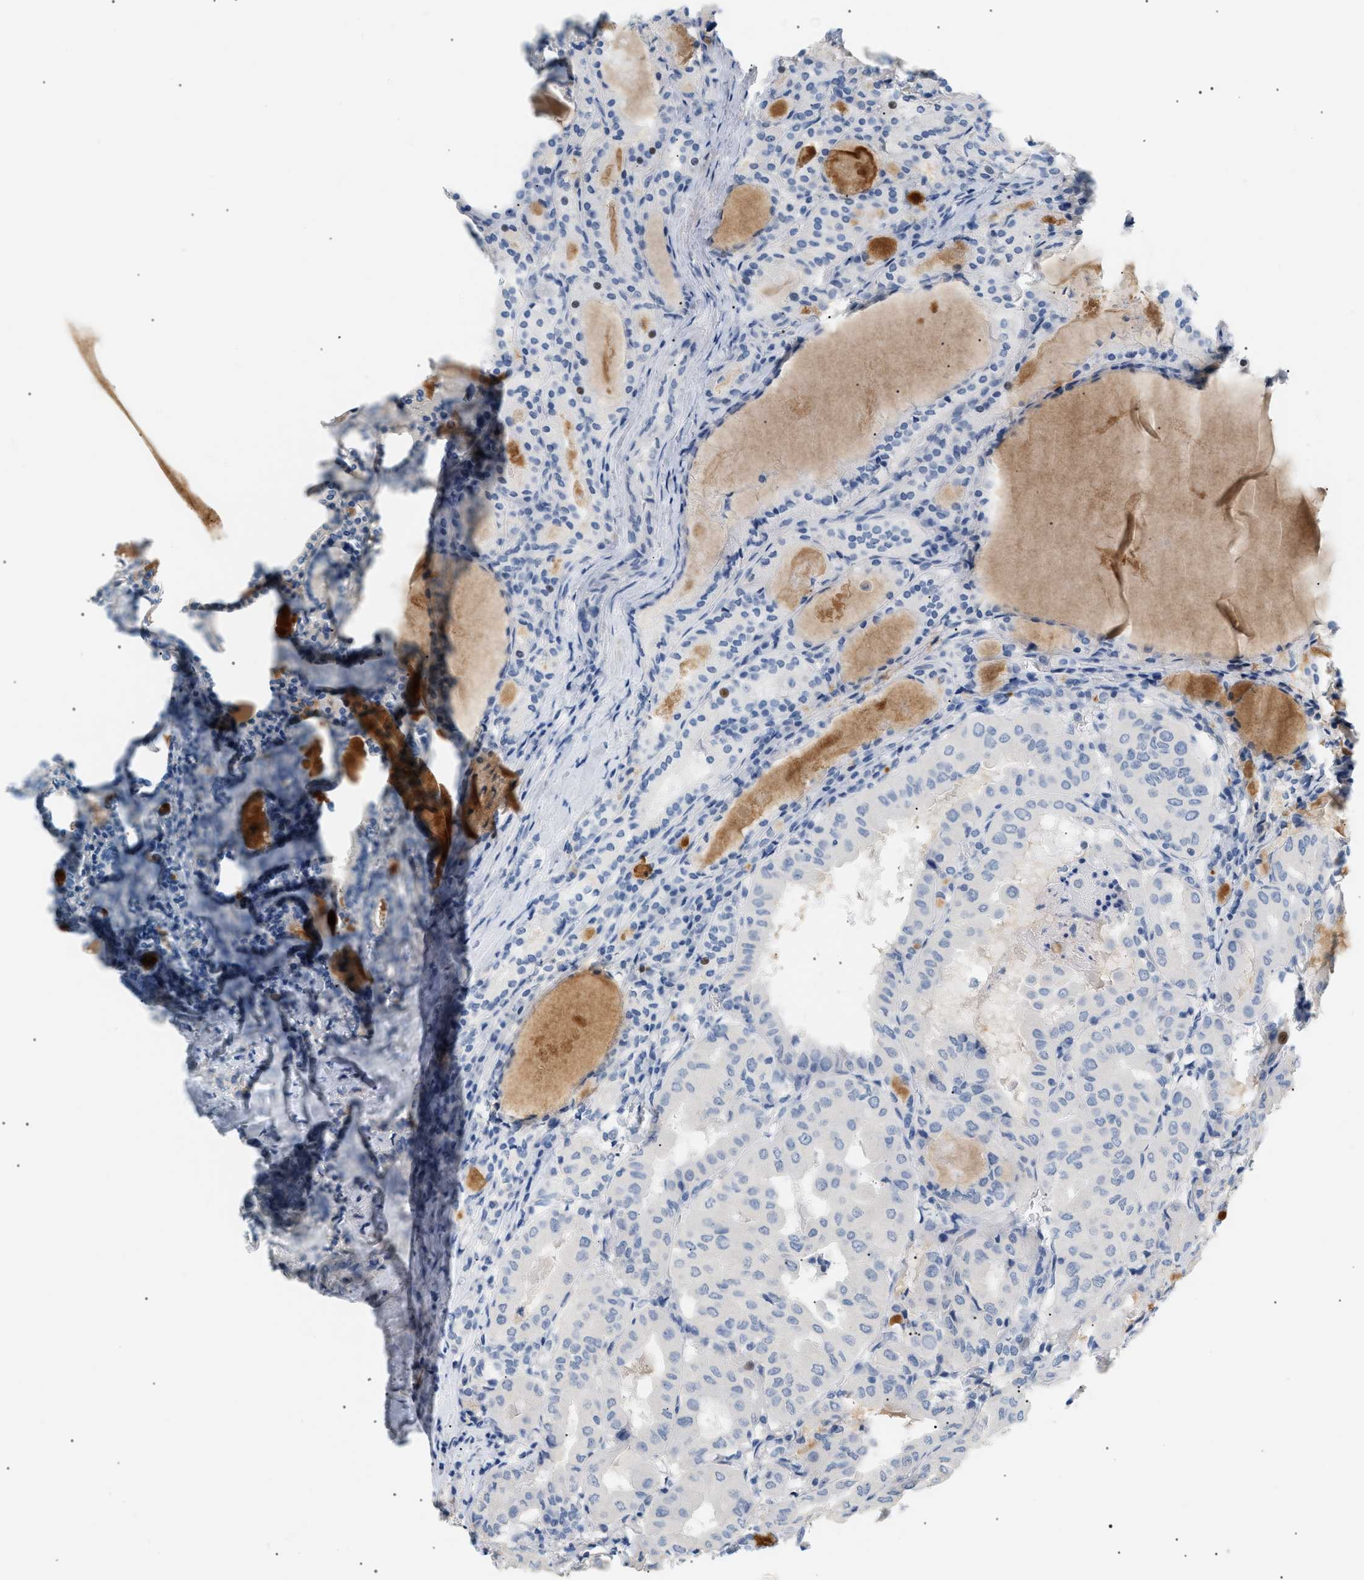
{"staining": {"intensity": "negative", "quantity": "none", "location": "none"}, "tissue": "thyroid cancer", "cell_type": "Tumor cells", "image_type": "cancer", "snomed": [{"axis": "morphology", "description": "Papillary adenocarcinoma, NOS"}, {"axis": "topography", "description": "Thyroid gland"}], "caption": "Immunohistochemistry (IHC) image of neoplastic tissue: human thyroid cancer stained with DAB displays no significant protein expression in tumor cells. (DAB (3,3'-diaminobenzidine) immunohistochemistry with hematoxylin counter stain).", "gene": "CFH", "patient": {"sex": "female", "age": 42}}